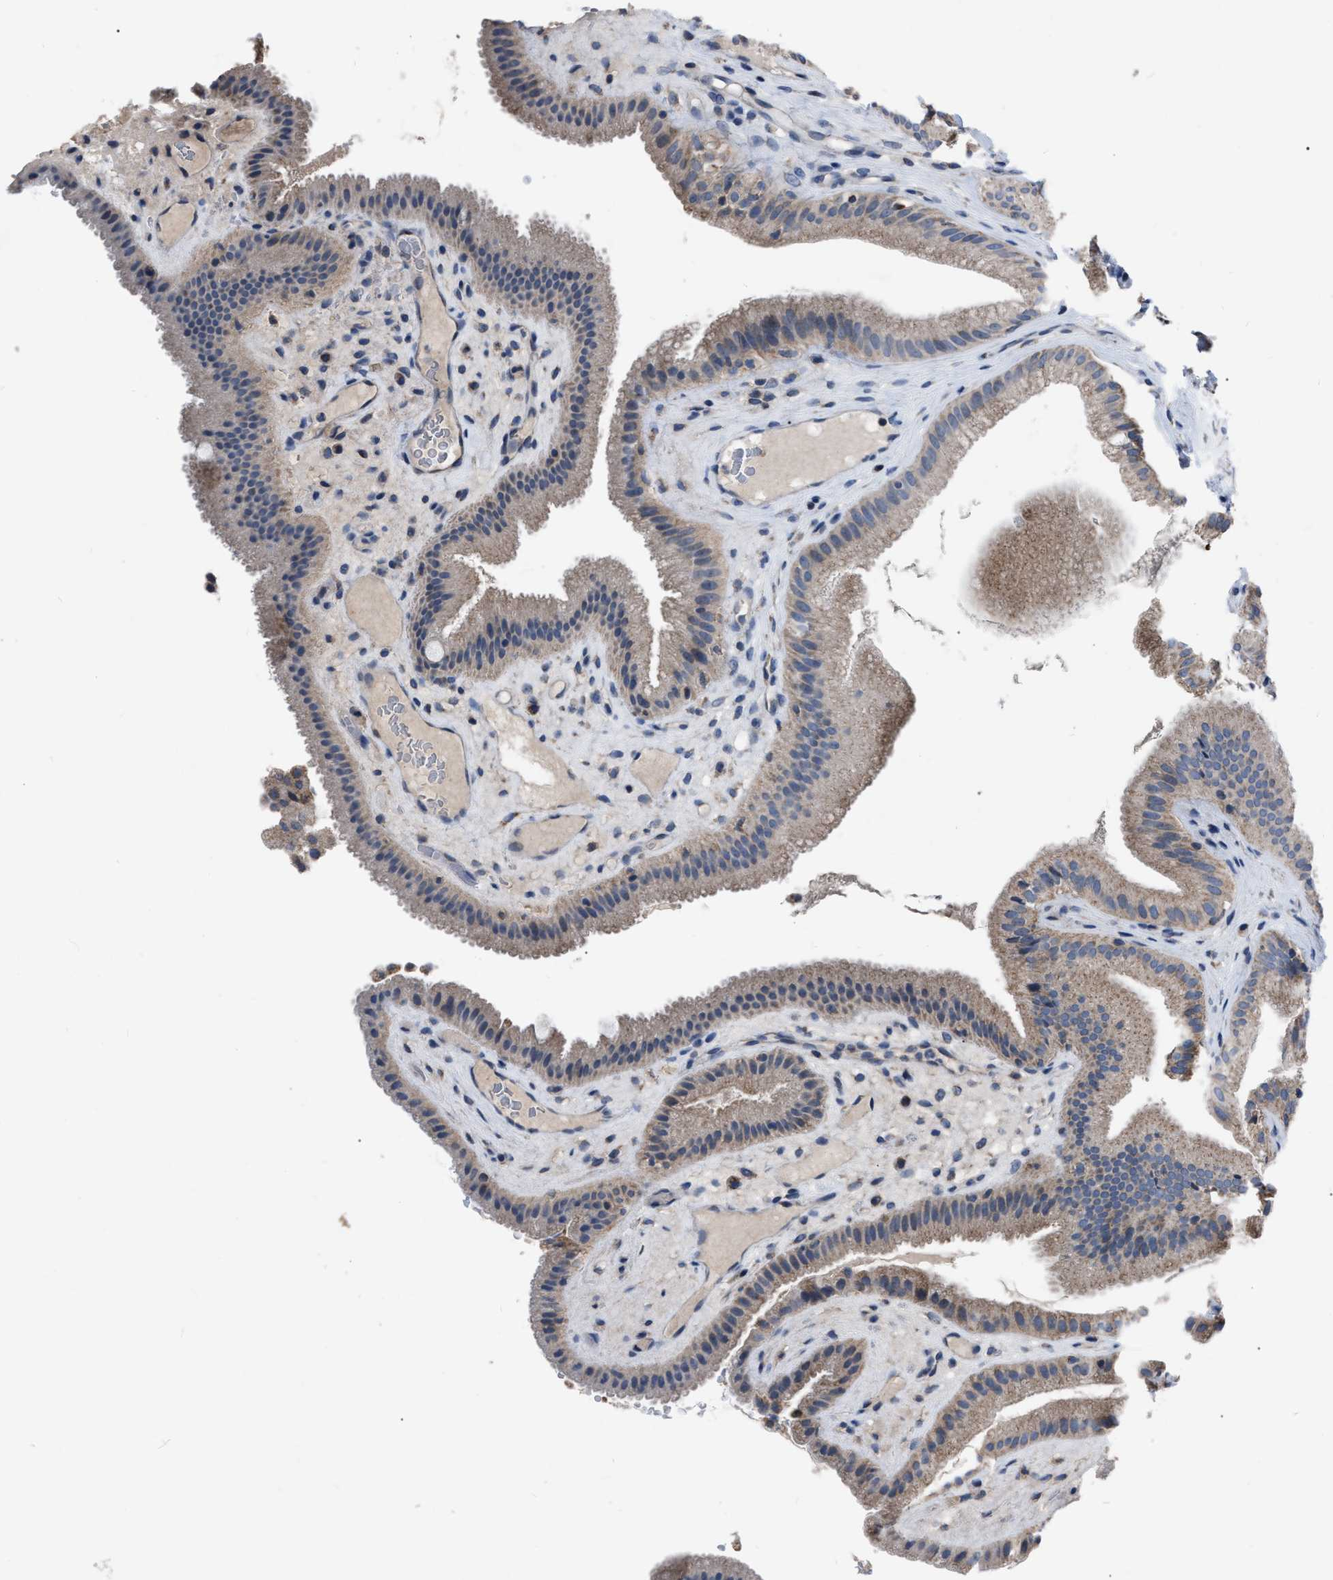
{"staining": {"intensity": "moderate", "quantity": ">75%", "location": "cytoplasmic/membranous"}, "tissue": "gallbladder", "cell_type": "Glandular cells", "image_type": "normal", "snomed": [{"axis": "morphology", "description": "Normal tissue, NOS"}, {"axis": "topography", "description": "Gallbladder"}], "caption": "Immunohistochemistry micrograph of unremarkable gallbladder: gallbladder stained using immunohistochemistry exhibits medium levels of moderate protein expression localized specifically in the cytoplasmic/membranous of glandular cells, appearing as a cytoplasmic/membranous brown color.", "gene": "DDX56", "patient": {"sex": "male", "age": 49}}